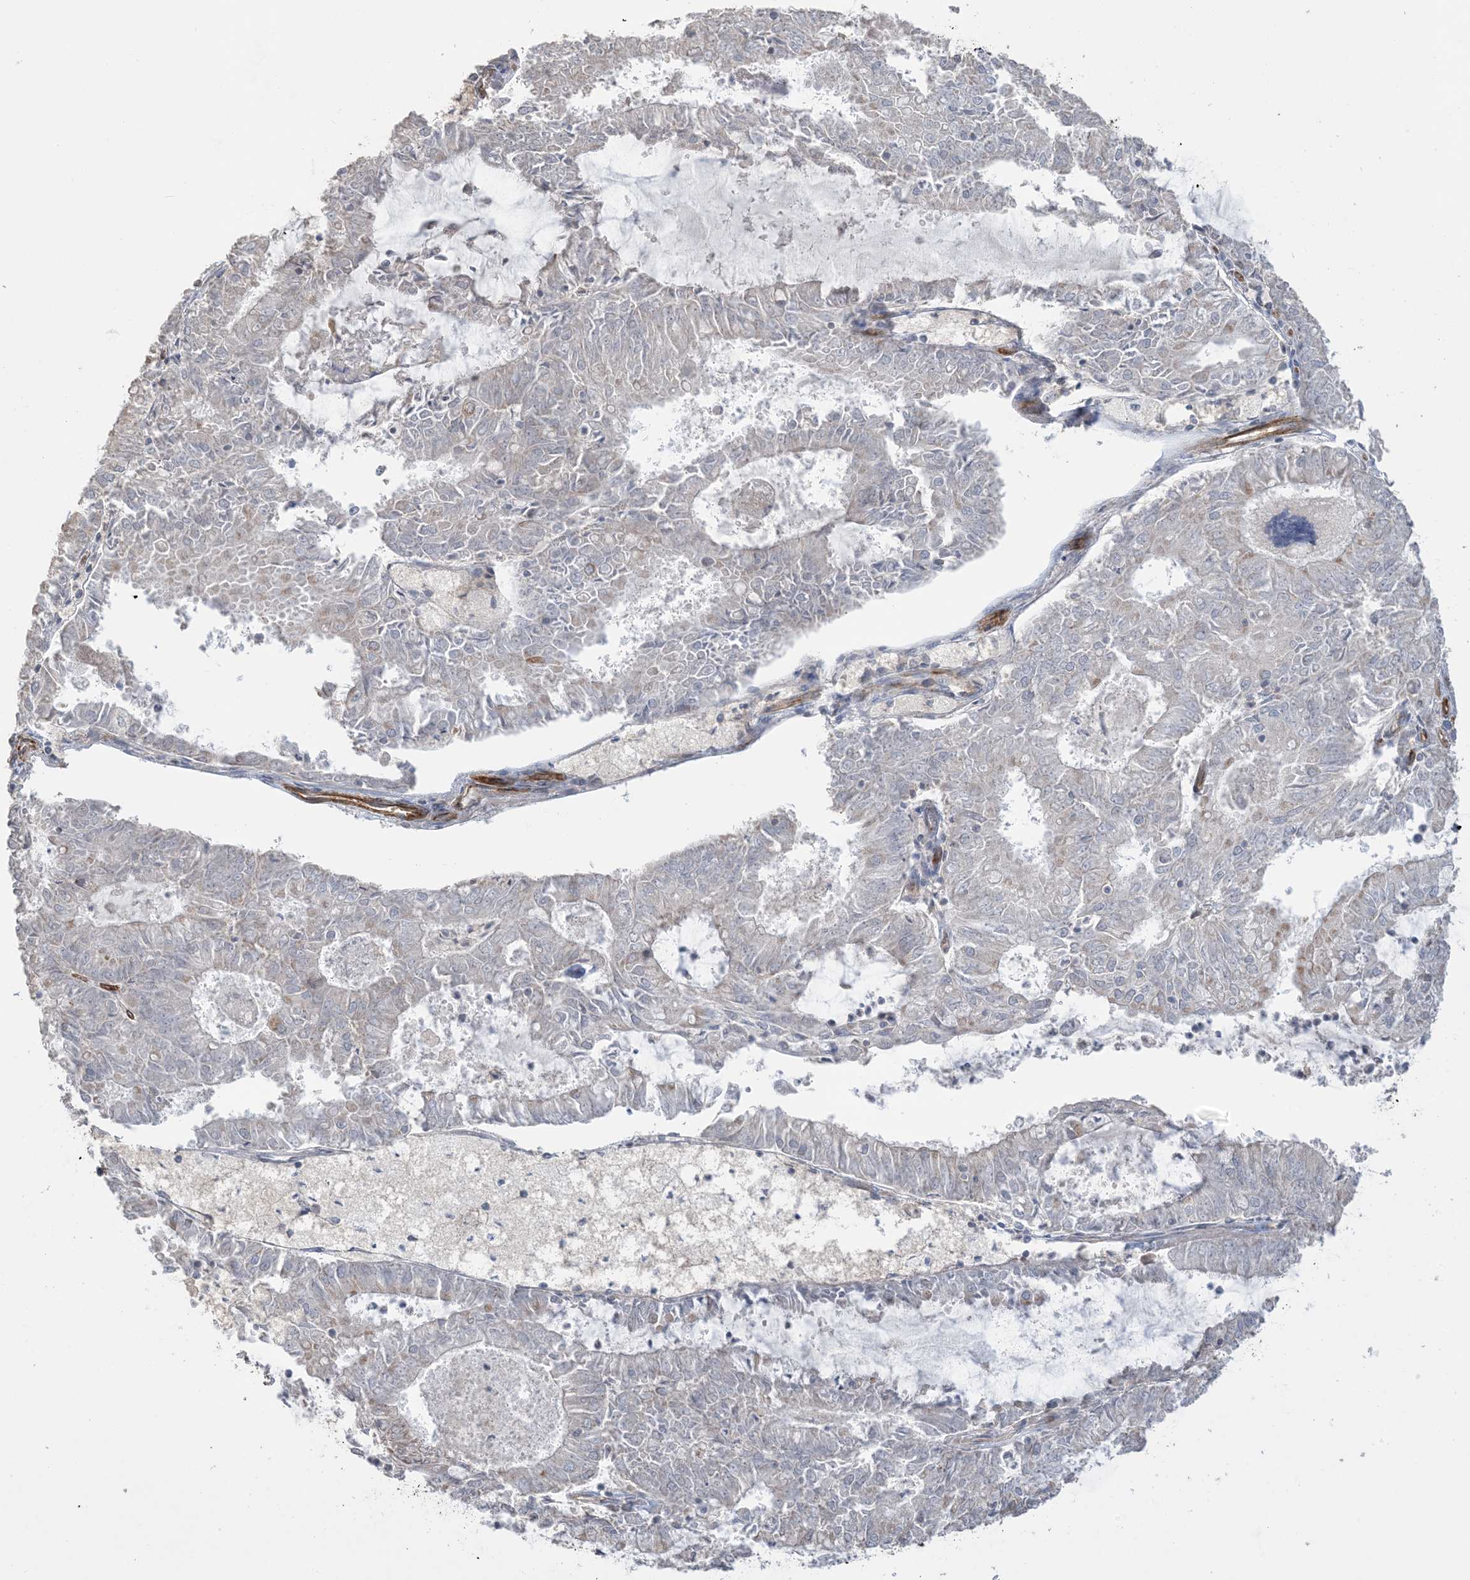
{"staining": {"intensity": "negative", "quantity": "none", "location": "none"}, "tissue": "endometrial cancer", "cell_type": "Tumor cells", "image_type": "cancer", "snomed": [{"axis": "morphology", "description": "Adenocarcinoma, NOS"}, {"axis": "topography", "description": "Endometrium"}], "caption": "Tumor cells are negative for brown protein staining in adenocarcinoma (endometrial). (Brightfield microscopy of DAB (3,3'-diaminobenzidine) IHC at high magnification).", "gene": "AGA", "patient": {"sex": "female", "age": 57}}